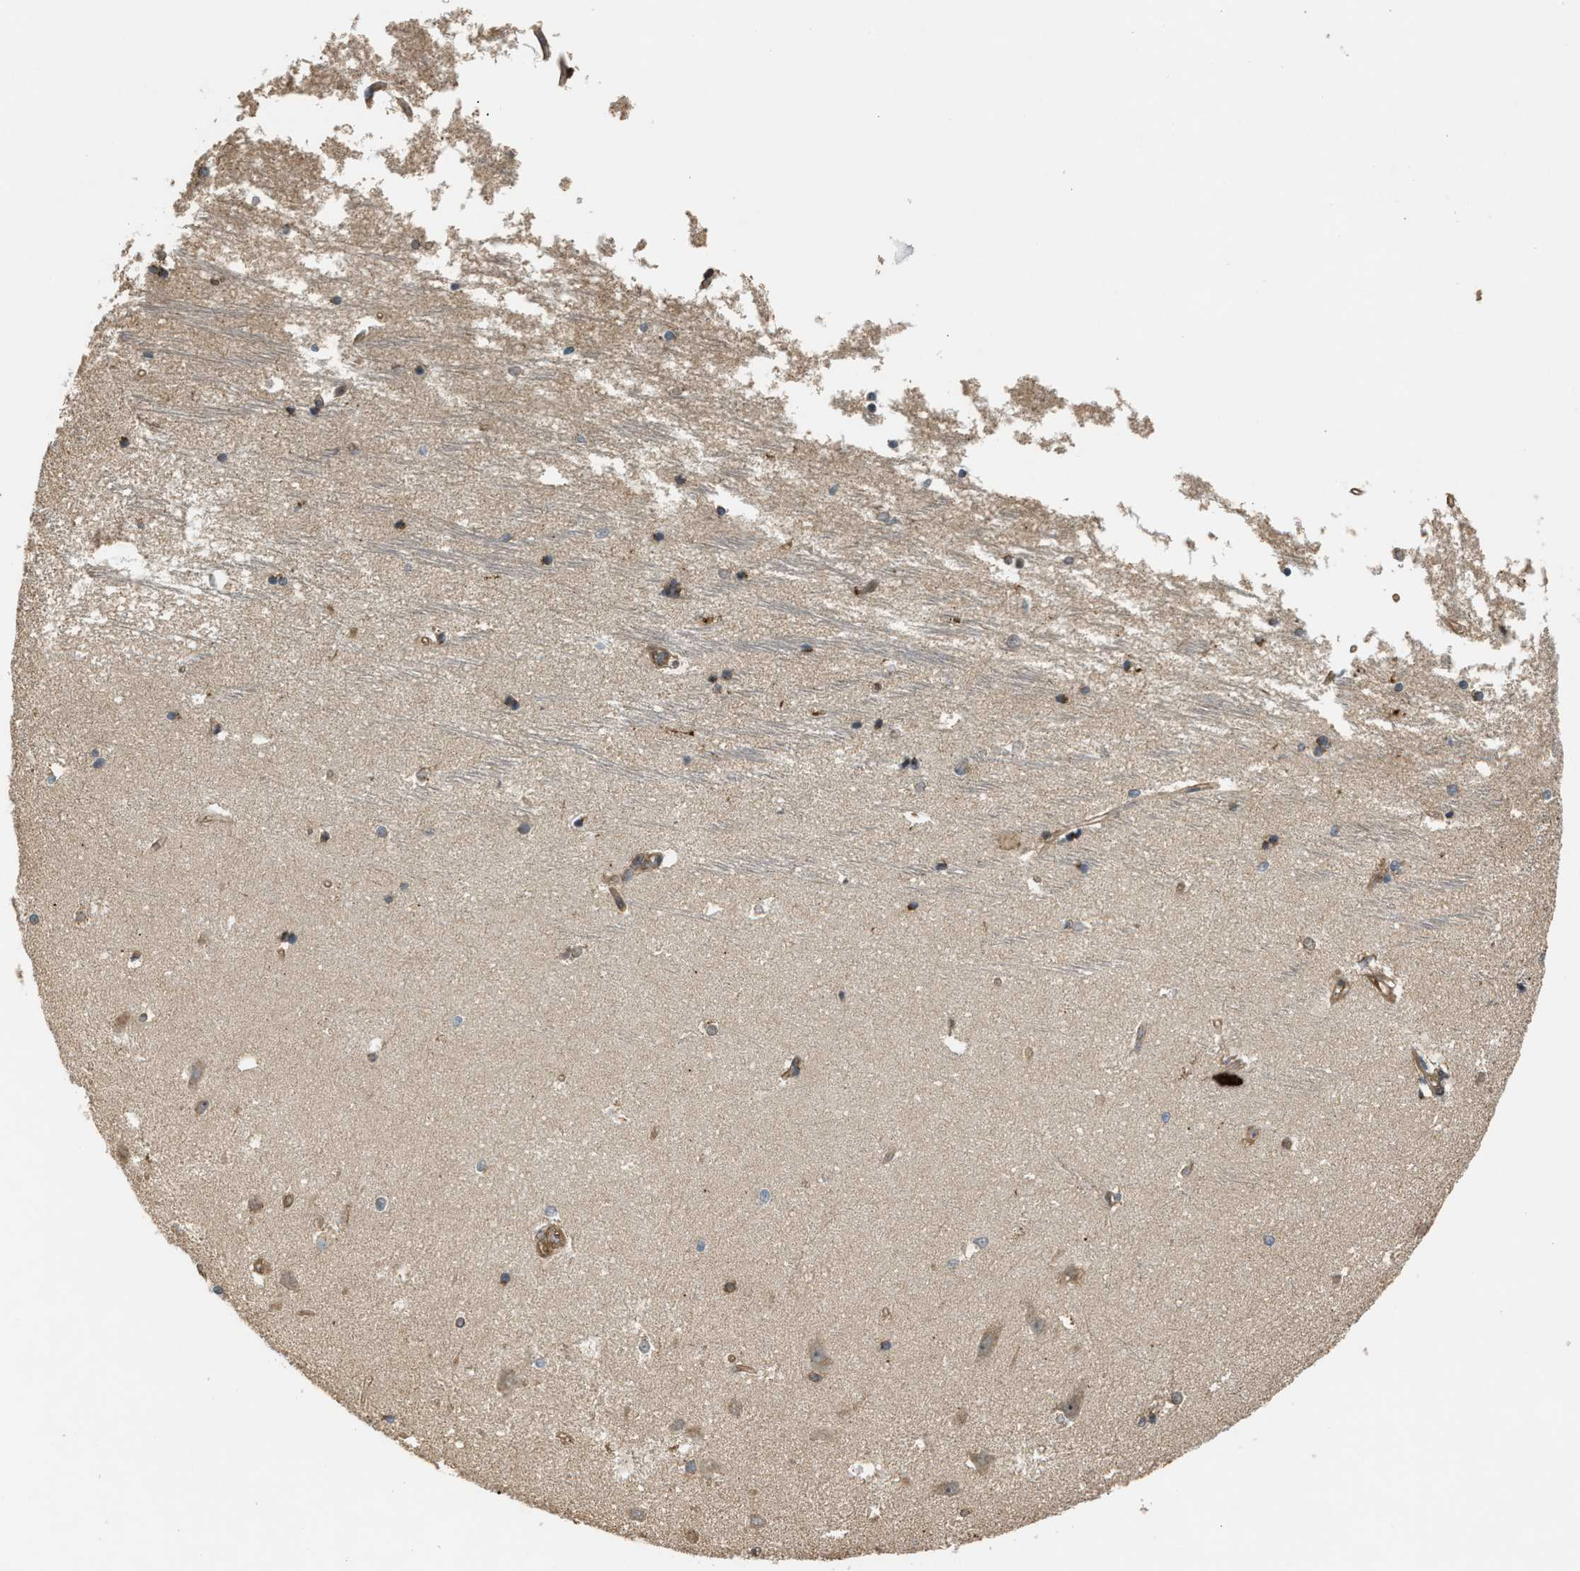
{"staining": {"intensity": "moderate", "quantity": "25%-75%", "location": "cytoplasmic/membranous"}, "tissue": "hippocampus", "cell_type": "Glial cells", "image_type": "normal", "snomed": [{"axis": "morphology", "description": "Normal tissue, NOS"}, {"axis": "topography", "description": "Hippocampus"}], "caption": "An immunohistochemistry image of normal tissue is shown. Protein staining in brown shows moderate cytoplasmic/membranous positivity in hippocampus within glial cells.", "gene": "BAG3", "patient": {"sex": "male", "age": 45}}